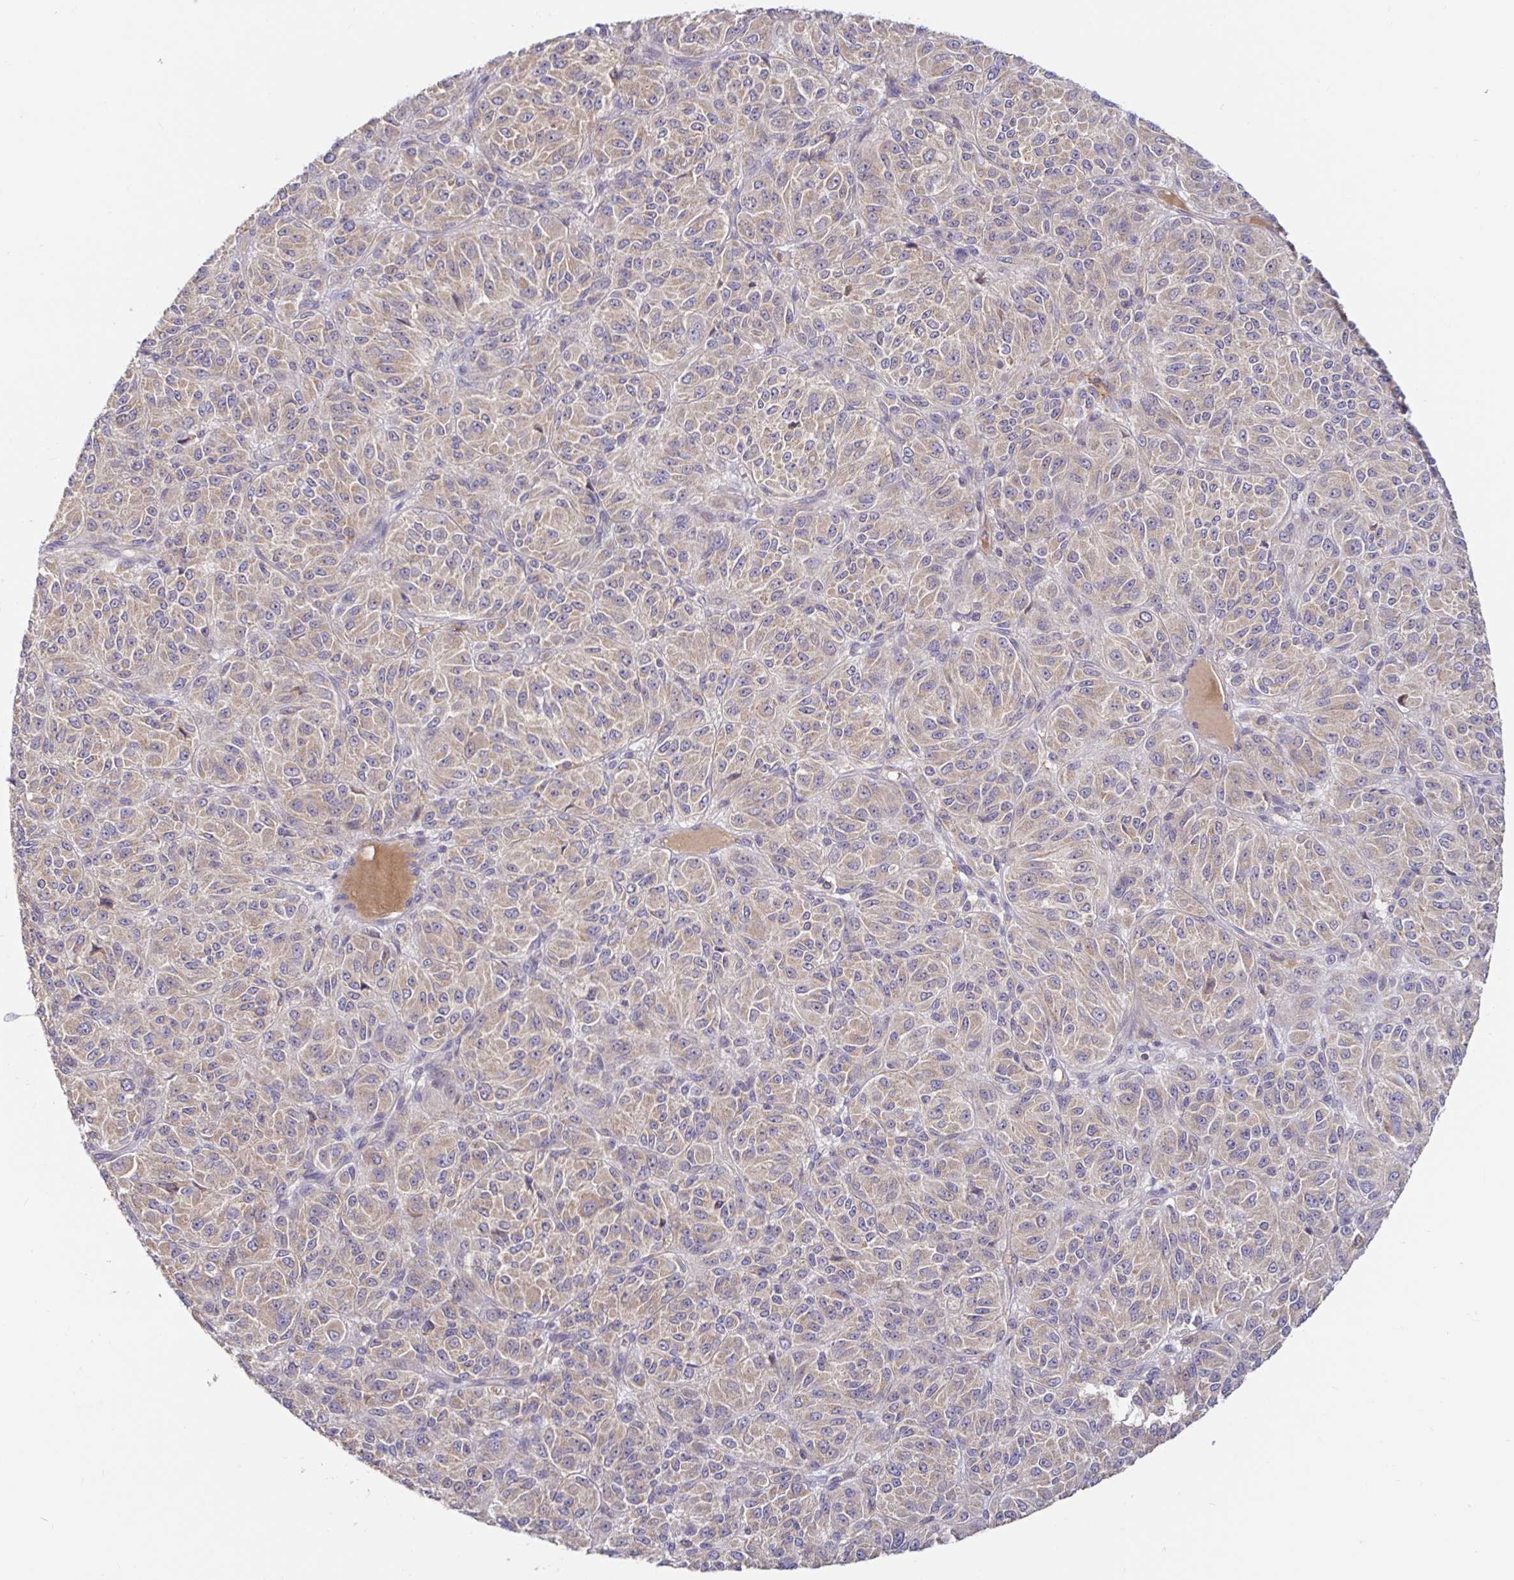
{"staining": {"intensity": "weak", "quantity": "25%-75%", "location": "cytoplasmic/membranous"}, "tissue": "melanoma", "cell_type": "Tumor cells", "image_type": "cancer", "snomed": [{"axis": "morphology", "description": "Malignant melanoma, Metastatic site"}, {"axis": "topography", "description": "Brain"}], "caption": "Melanoma tissue reveals weak cytoplasmic/membranous positivity in approximately 25%-75% of tumor cells, visualized by immunohistochemistry. (DAB (3,3'-diaminobenzidine) IHC with brightfield microscopy, high magnification).", "gene": "LARP1", "patient": {"sex": "female", "age": 56}}